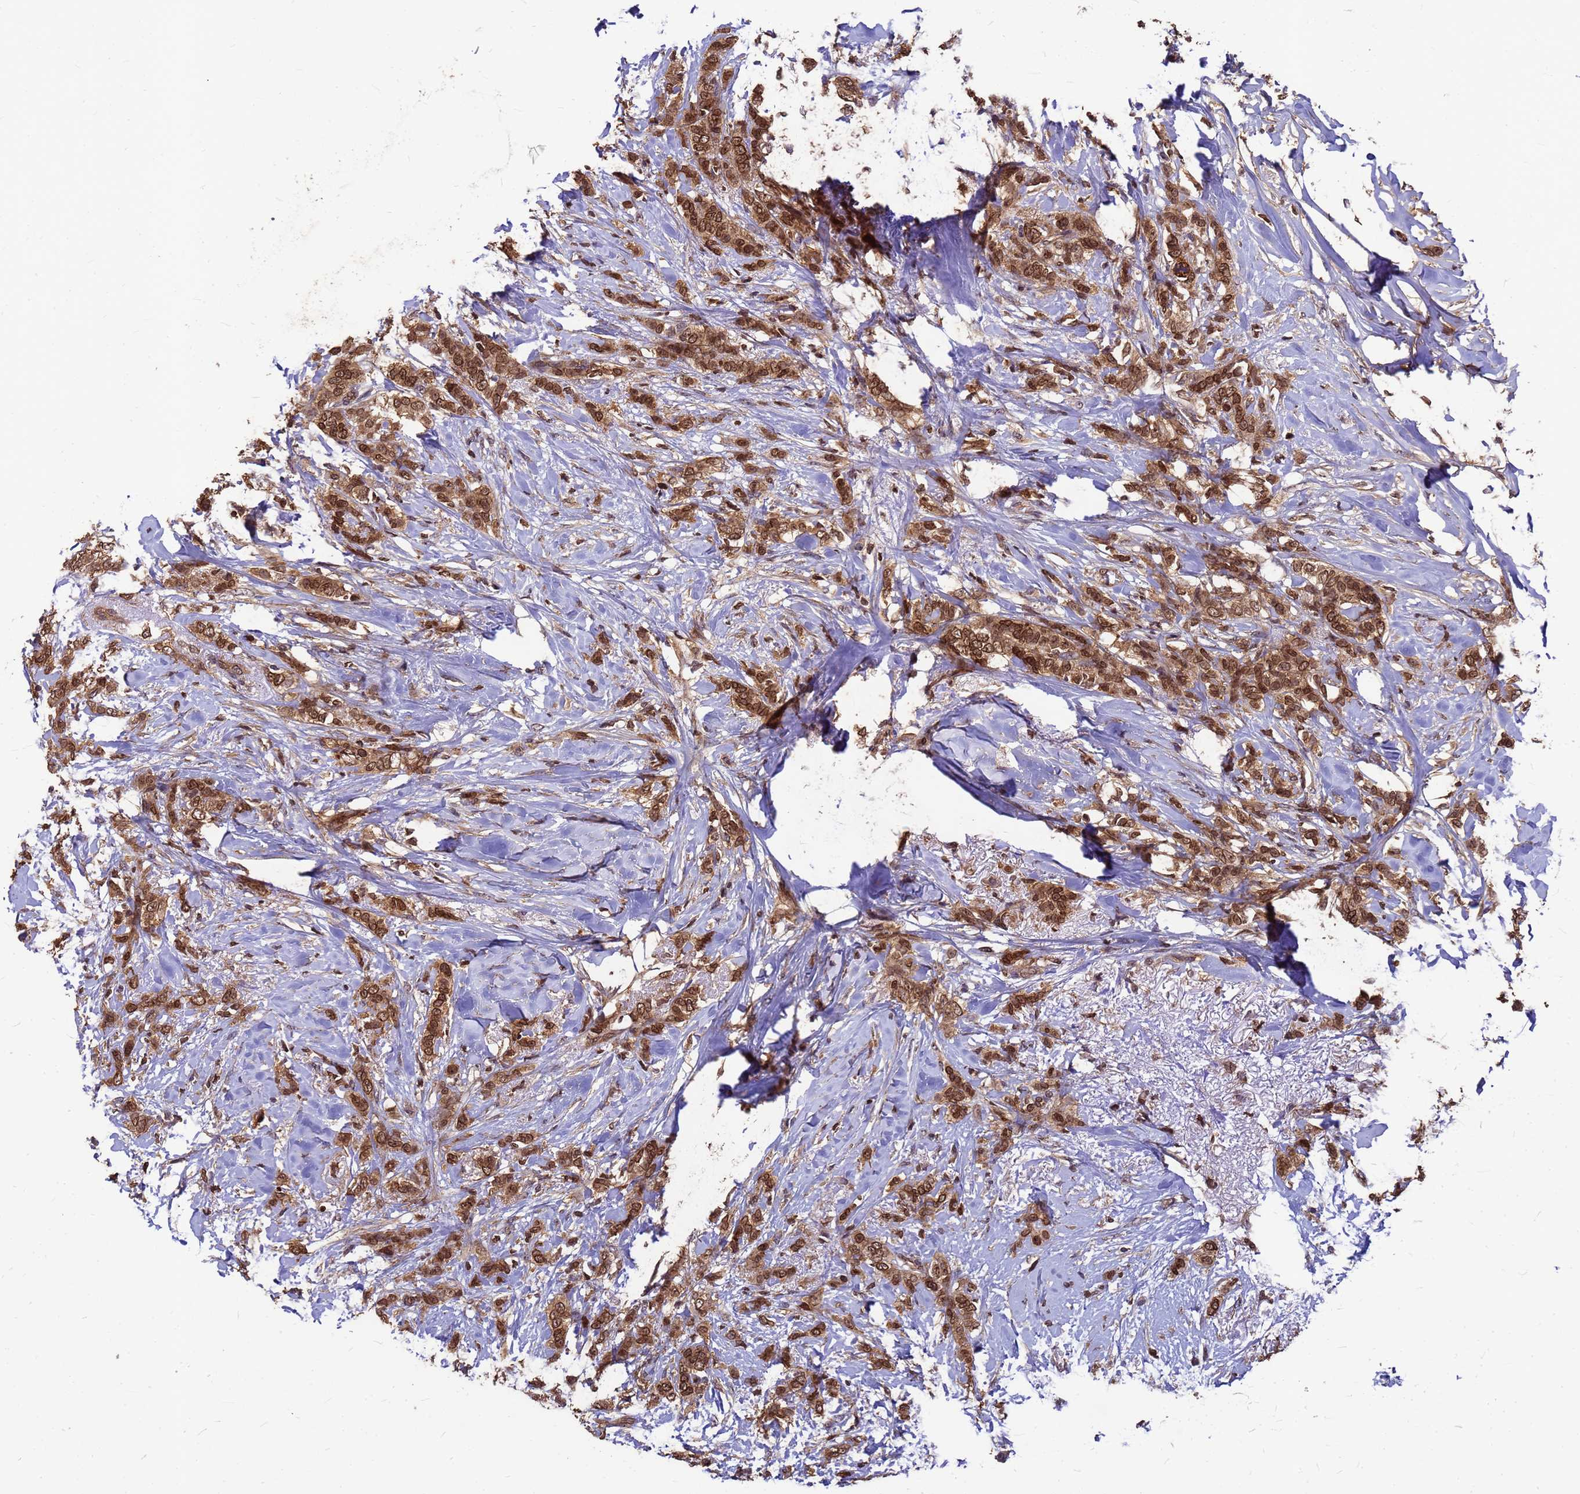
{"staining": {"intensity": "strong", "quantity": ">75%", "location": "cytoplasmic/membranous,nuclear"}, "tissue": "breast cancer", "cell_type": "Tumor cells", "image_type": "cancer", "snomed": [{"axis": "morphology", "description": "Duct carcinoma"}, {"axis": "topography", "description": "Breast"}], "caption": "Immunohistochemistry (IHC) image of neoplastic tissue: human breast cancer stained using immunohistochemistry (IHC) reveals high levels of strong protein expression localized specifically in the cytoplasmic/membranous and nuclear of tumor cells, appearing as a cytoplasmic/membranous and nuclear brown color.", "gene": "C1orf35", "patient": {"sex": "female", "age": 72}}